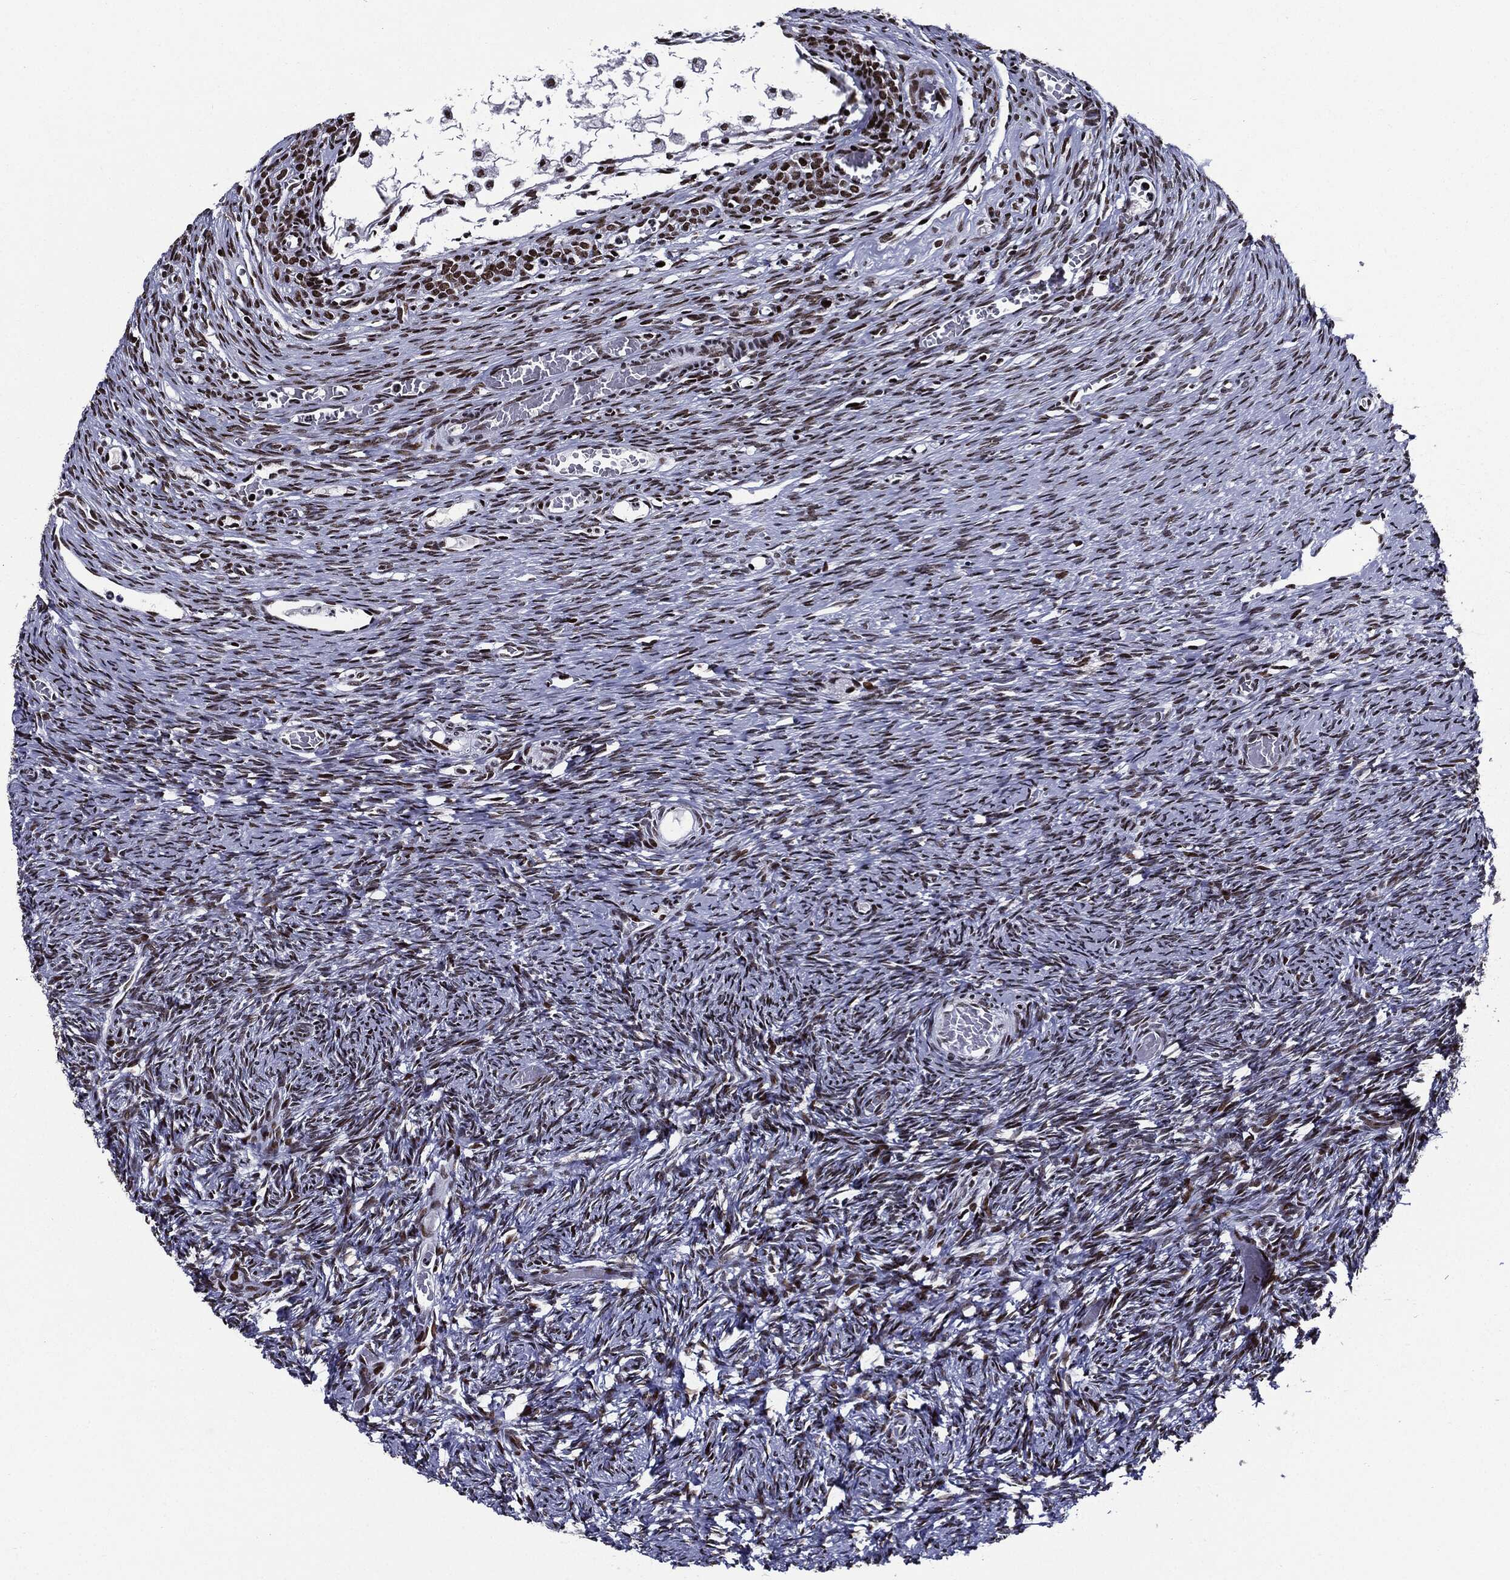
{"staining": {"intensity": "strong", "quantity": ">75%", "location": "nuclear"}, "tissue": "ovary", "cell_type": "Follicle cells", "image_type": "normal", "snomed": [{"axis": "morphology", "description": "Normal tissue, NOS"}, {"axis": "topography", "description": "Ovary"}], "caption": "Approximately >75% of follicle cells in unremarkable human ovary reveal strong nuclear protein positivity as visualized by brown immunohistochemical staining.", "gene": "ZFP91", "patient": {"sex": "female", "age": 39}}